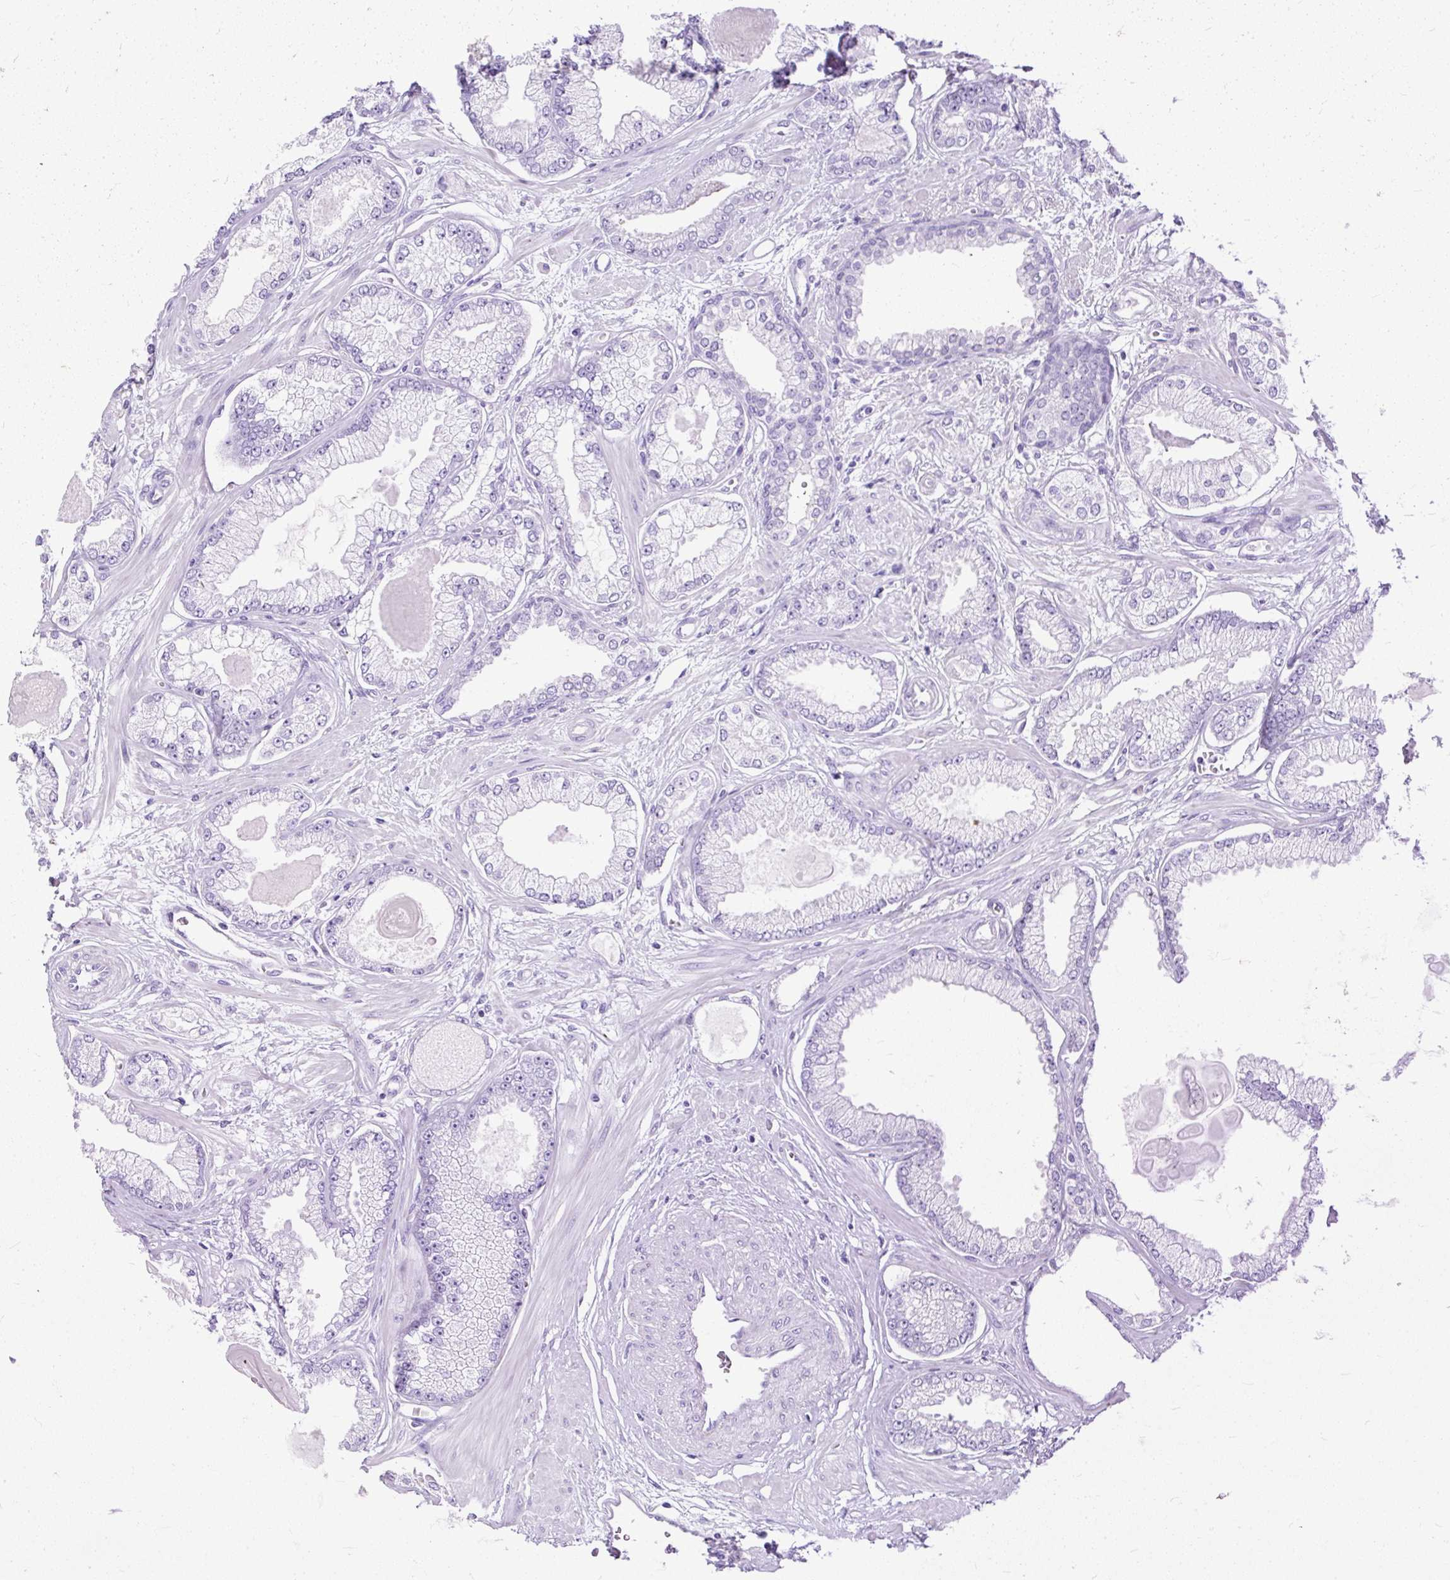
{"staining": {"intensity": "negative", "quantity": "none", "location": "none"}, "tissue": "prostate cancer", "cell_type": "Tumor cells", "image_type": "cancer", "snomed": [{"axis": "morphology", "description": "Adenocarcinoma, Low grade"}, {"axis": "topography", "description": "Prostate"}], "caption": "Prostate cancer (low-grade adenocarcinoma) was stained to show a protein in brown. There is no significant positivity in tumor cells.", "gene": "HEY1", "patient": {"sex": "male", "age": 64}}